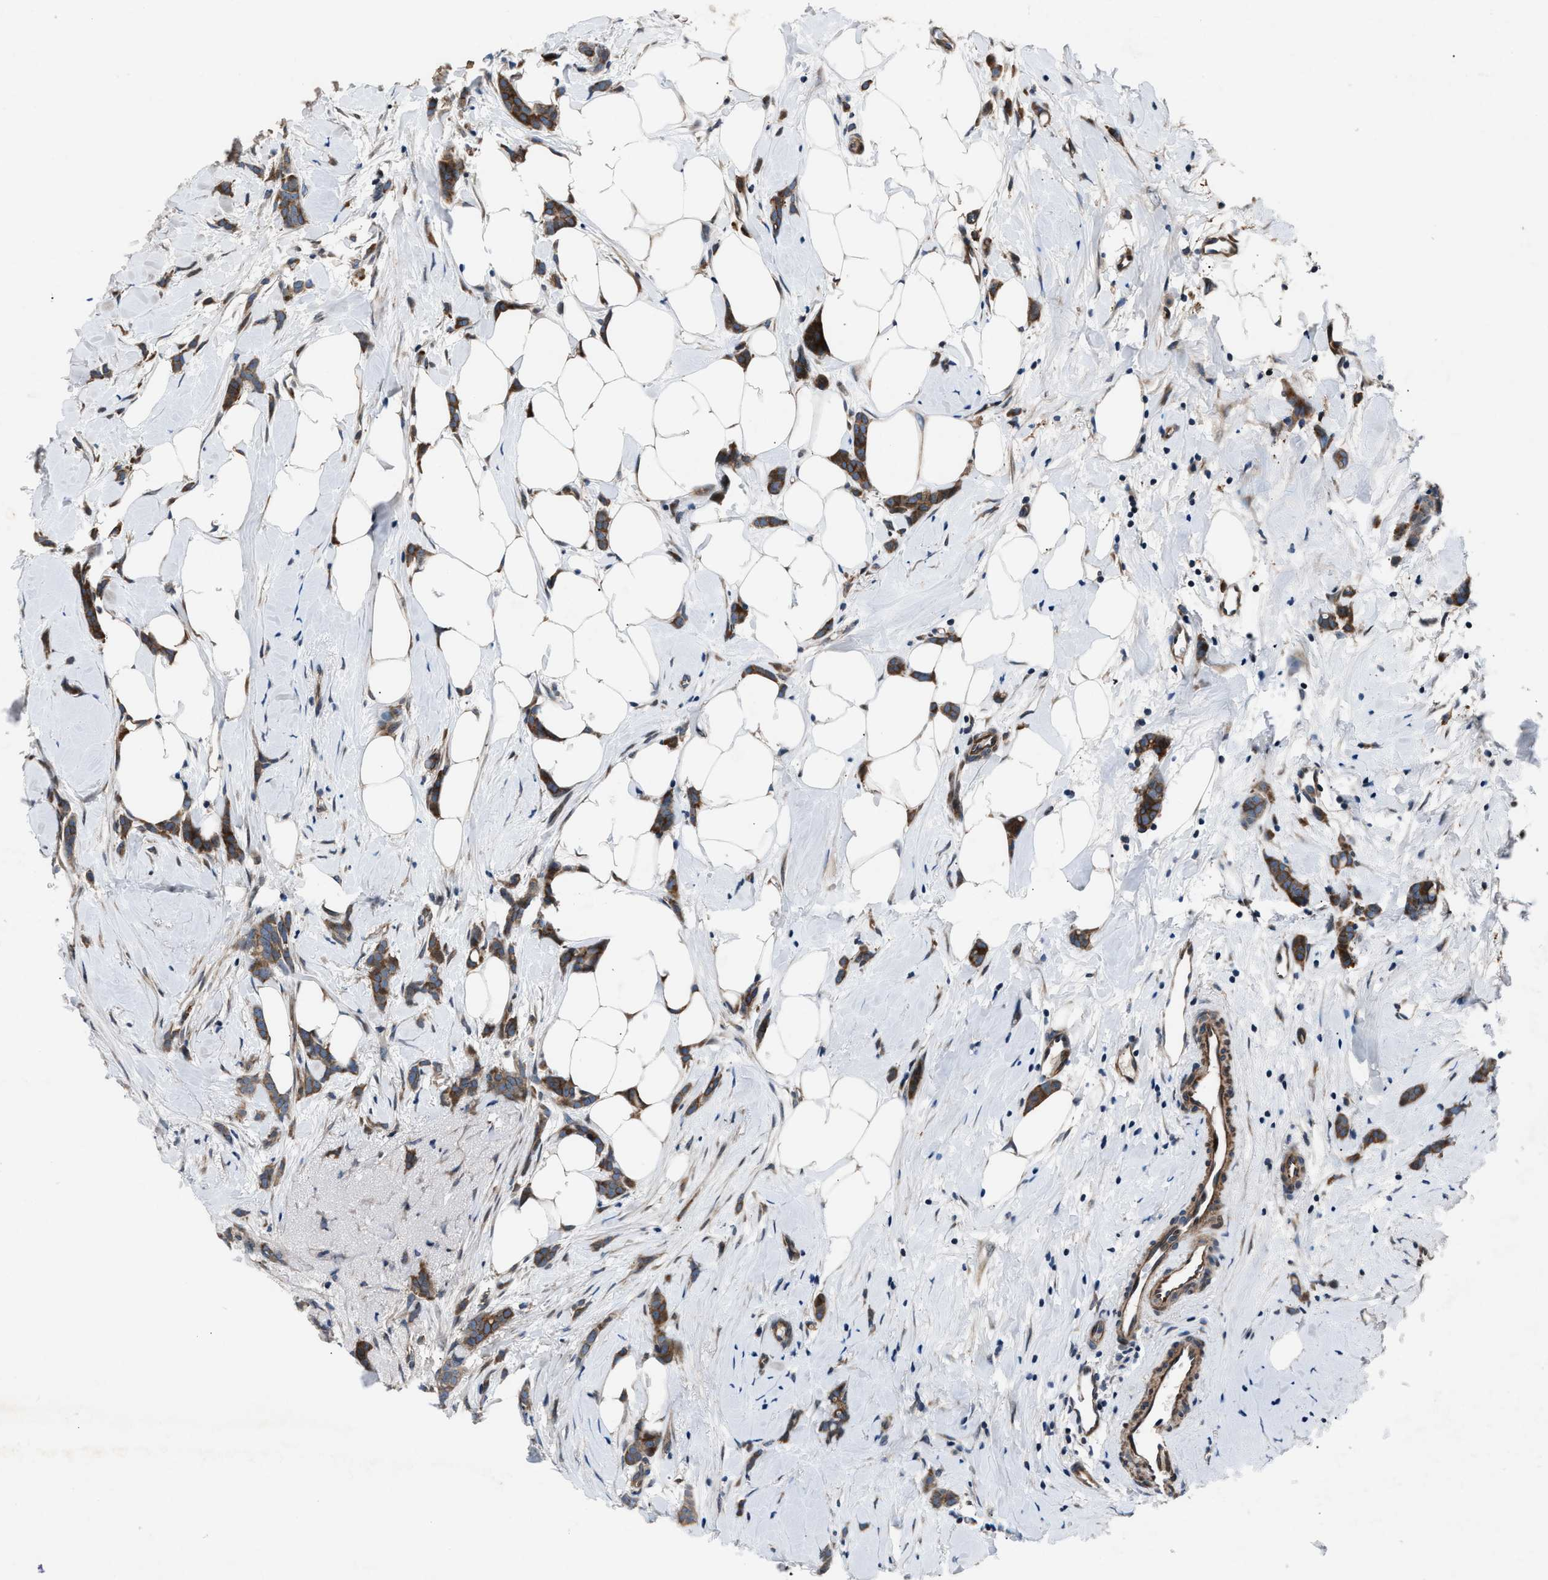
{"staining": {"intensity": "strong", "quantity": ">75%", "location": "cytoplasmic/membranous"}, "tissue": "breast cancer", "cell_type": "Tumor cells", "image_type": "cancer", "snomed": [{"axis": "morphology", "description": "Lobular carcinoma, in situ"}, {"axis": "morphology", "description": "Lobular carcinoma"}, {"axis": "topography", "description": "Breast"}], "caption": "Tumor cells show high levels of strong cytoplasmic/membranous positivity in approximately >75% of cells in human breast cancer.", "gene": "DYNC2I1", "patient": {"sex": "female", "age": 41}}